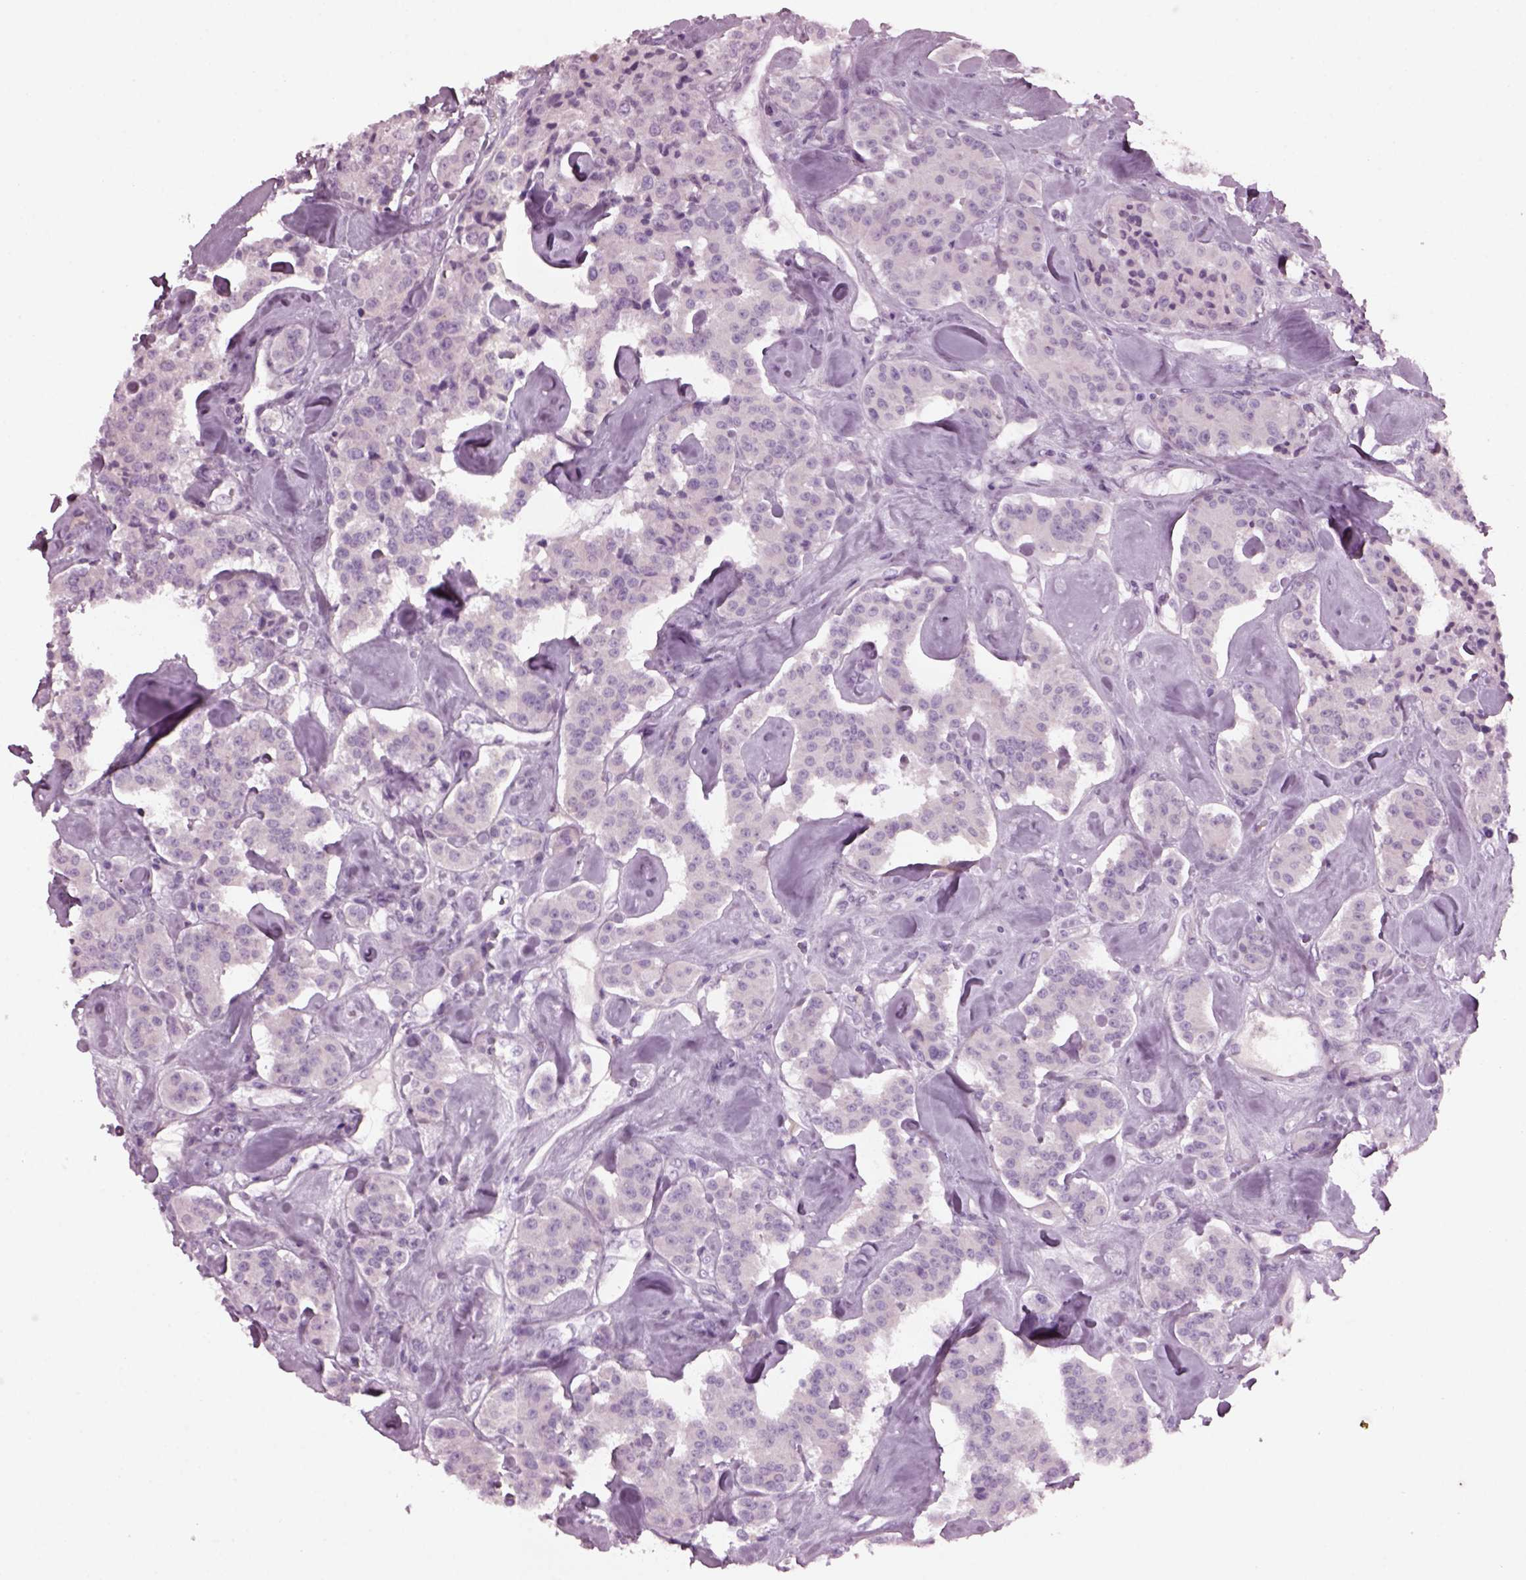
{"staining": {"intensity": "negative", "quantity": "none", "location": "none"}, "tissue": "carcinoid", "cell_type": "Tumor cells", "image_type": "cancer", "snomed": [{"axis": "morphology", "description": "Carcinoid, malignant, NOS"}, {"axis": "topography", "description": "Pancreas"}], "caption": "DAB immunohistochemical staining of carcinoid exhibits no significant expression in tumor cells.", "gene": "DPYSL5", "patient": {"sex": "male", "age": 41}}